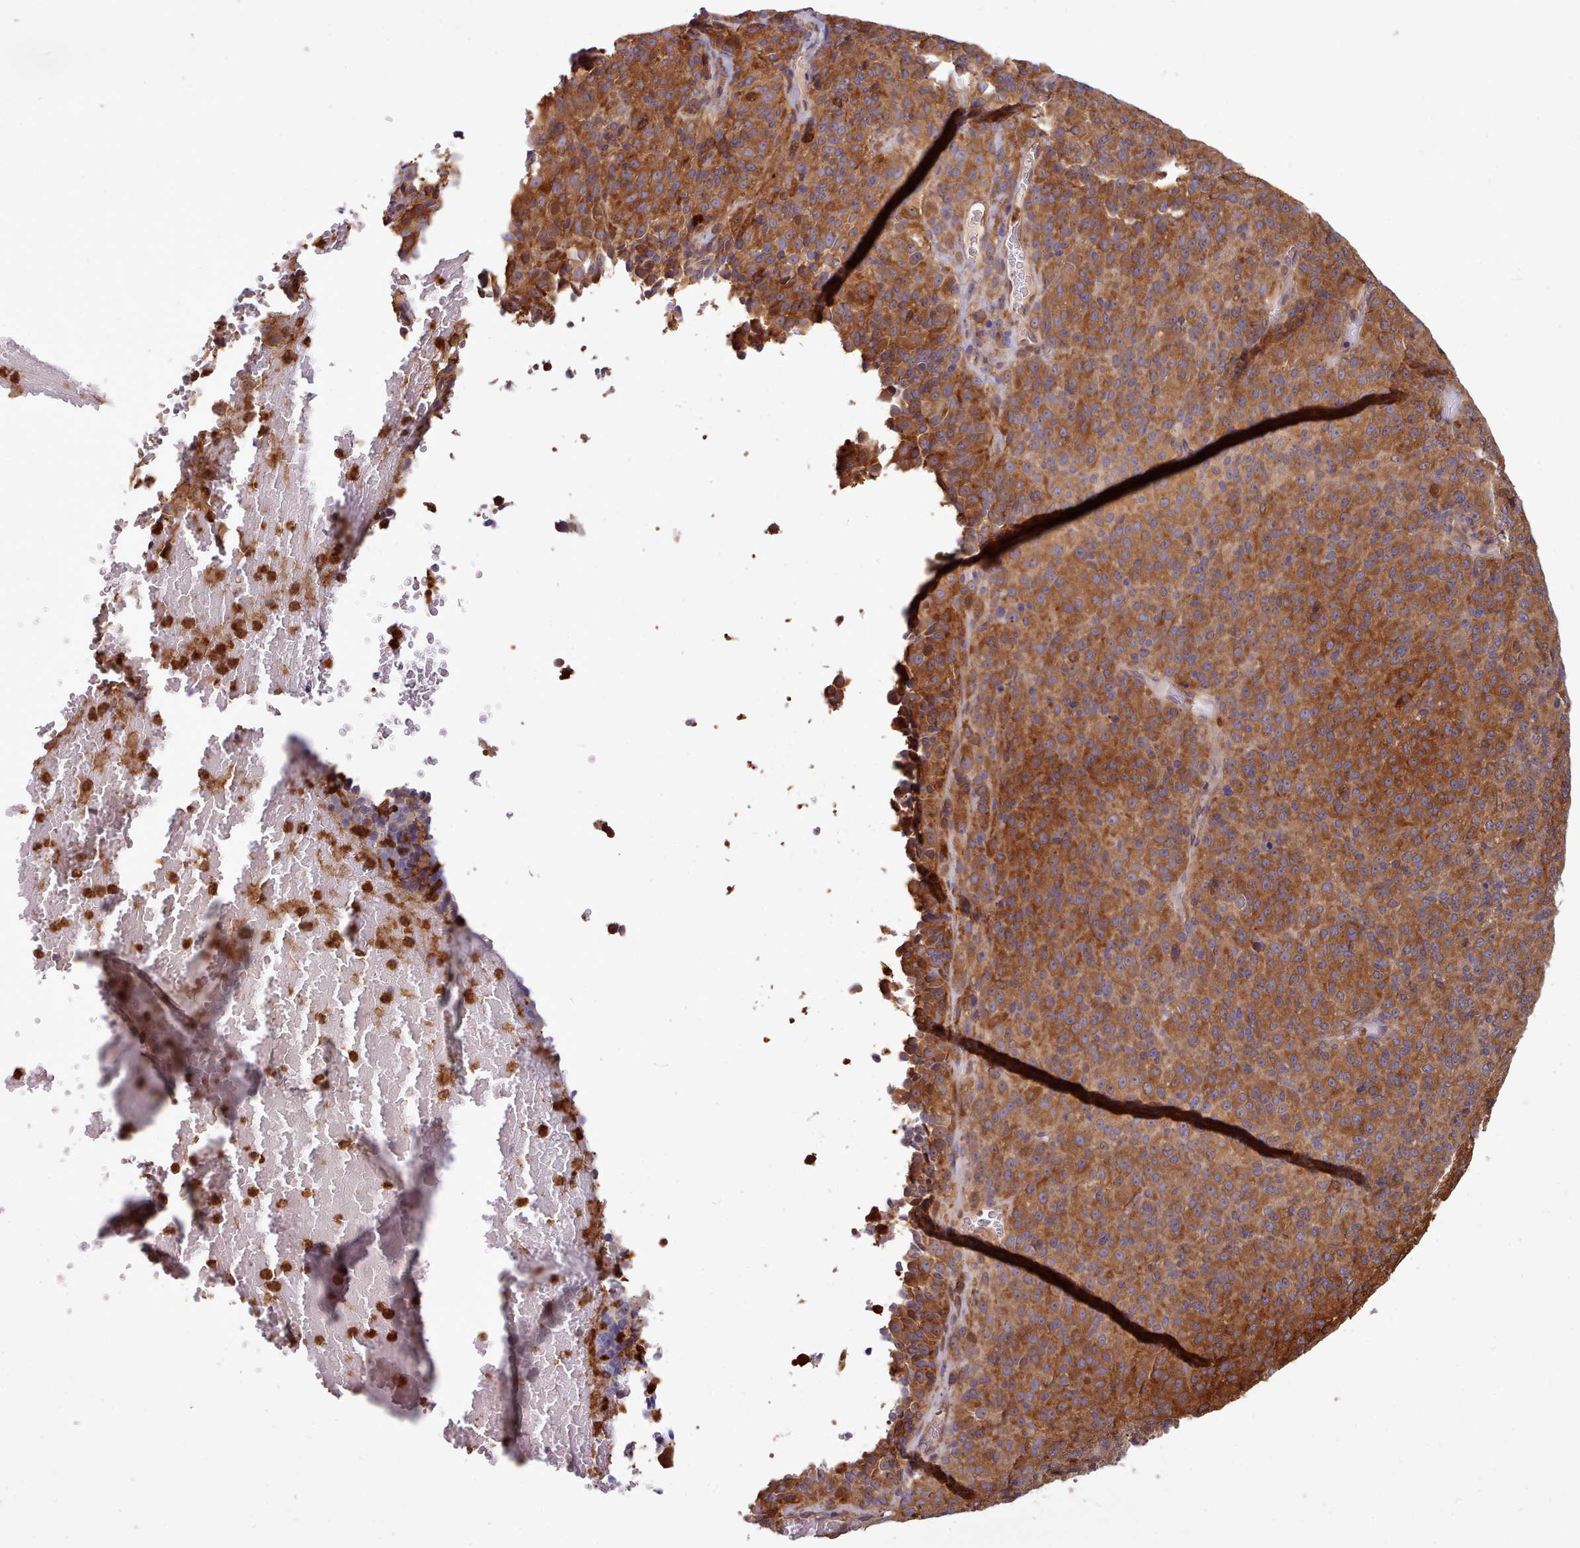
{"staining": {"intensity": "strong", "quantity": ">75%", "location": "cytoplasmic/membranous"}, "tissue": "melanoma", "cell_type": "Tumor cells", "image_type": "cancer", "snomed": [{"axis": "morphology", "description": "Malignant melanoma, Metastatic site"}, {"axis": "topography", "description": "Brain"}], "caption": "Immunohistochemistry (IHC) histopathology image of malignant melanoma (metastatic site) stained for a protein (brown), which demonstrates high levels of strong cytoplasmic/membranous staining in about >75% of tumor cells.", "gene": "SLC4A9", "patient": {"sex": "female", "age": 56}}